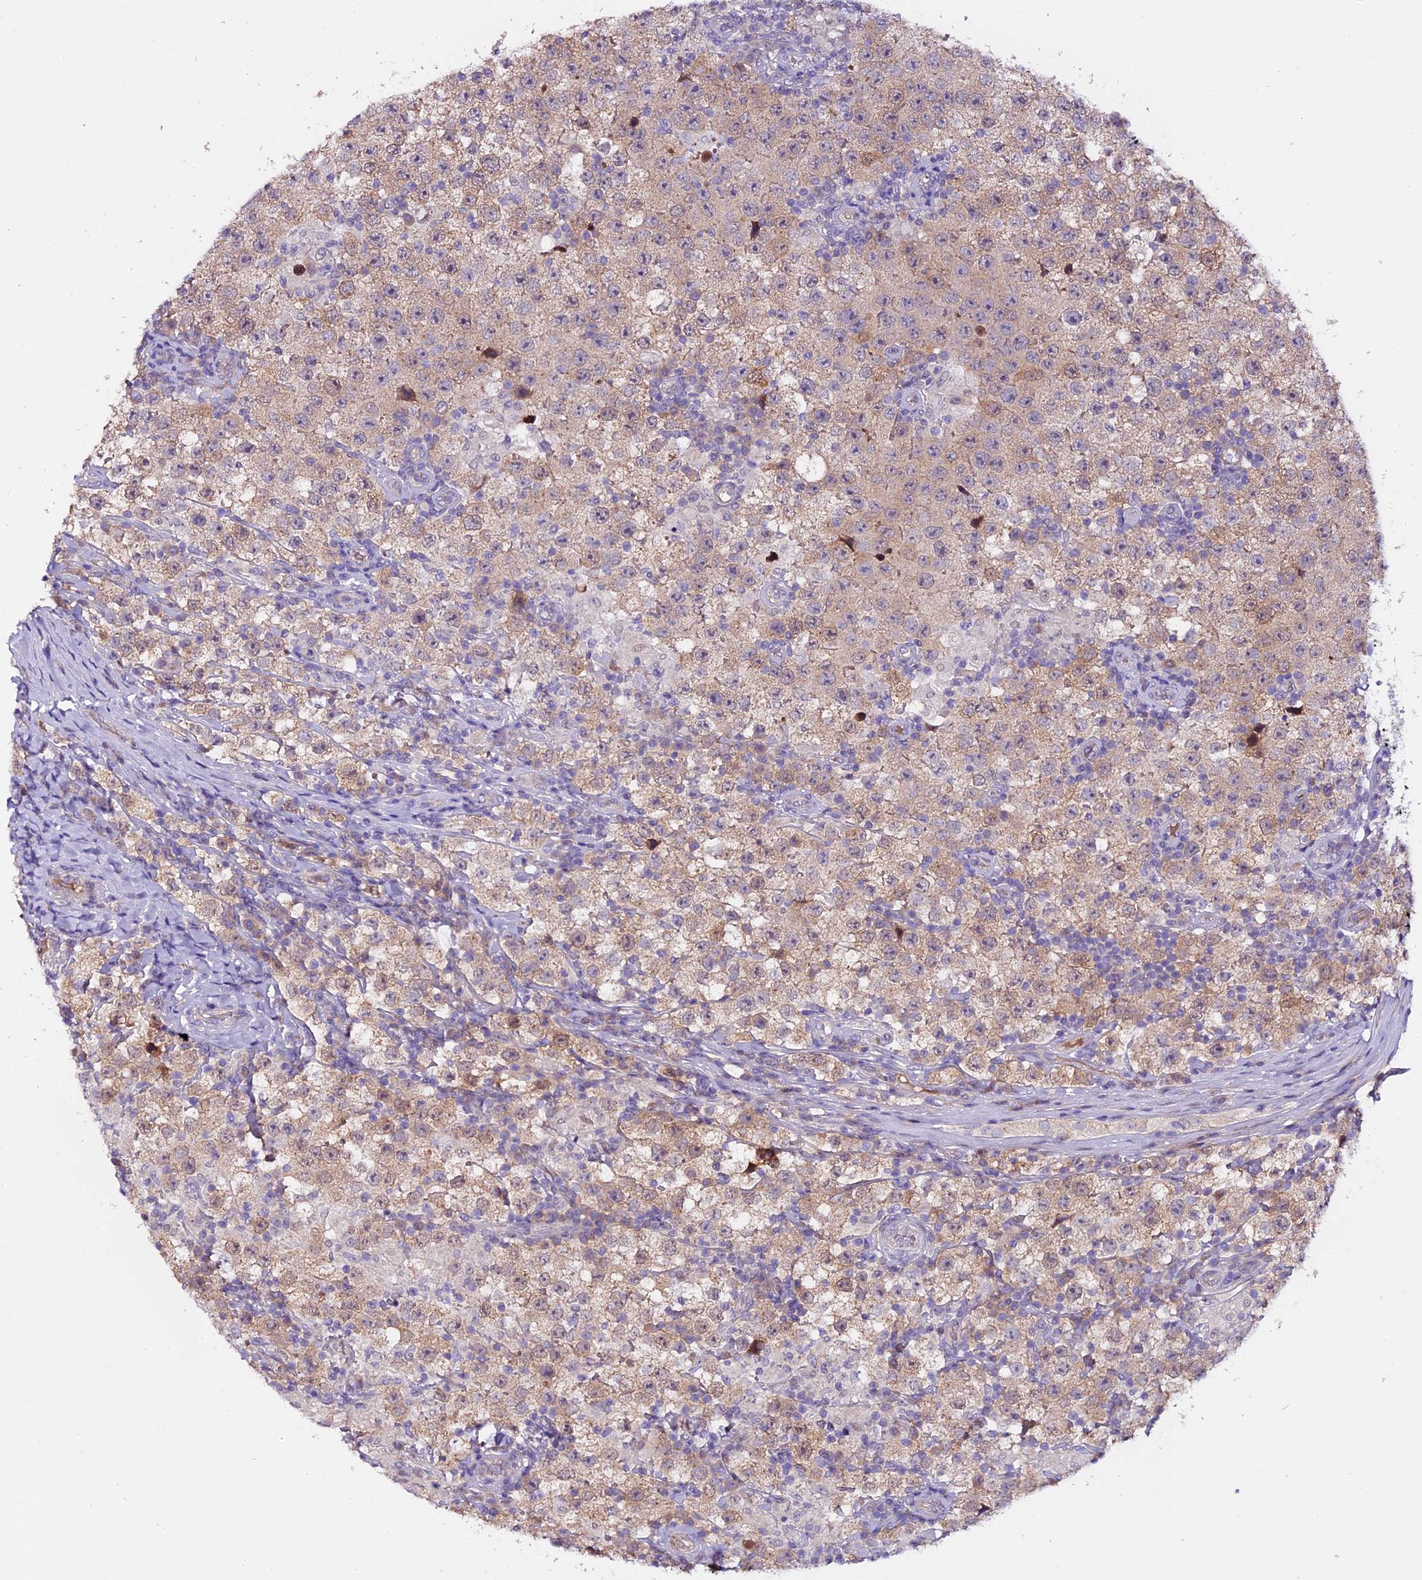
{"staining": {"intensity": "weak", "quantity": ">75%", "location": "cytoplasmic/membranous"}, "tissue": "testis cancer", "cell_type": "Tumor cells", "image_type": "cancer", "snomed": [{"axis": "morphology", "description": "Normal tissue, NOS"}, {"axis": "morphology", "description": "Urothelial carcinoma, High grade"}, {"axis": "morphology", "description": "Seminoma, NOS"}, {"axis": "morphology", "description": "Carcinoma, Embryonal, NOS"}, {"axis": "topography", "description": "Urinary bladder"}, {"axis": "topography", "description": "Testis"}], "caption": "The histopathology image displays immunohistochemical staining of embryonal carcinoma (testis). There is weak cytoplasmic/membranous positivity is present in about >75% of tumor cells. (DAB (3,3'-diaminobenzidine) IHC with brightfield microscopy, high magnification).", "gene": "C9orf40", "patient": {"sex": "male", "age": 41}}